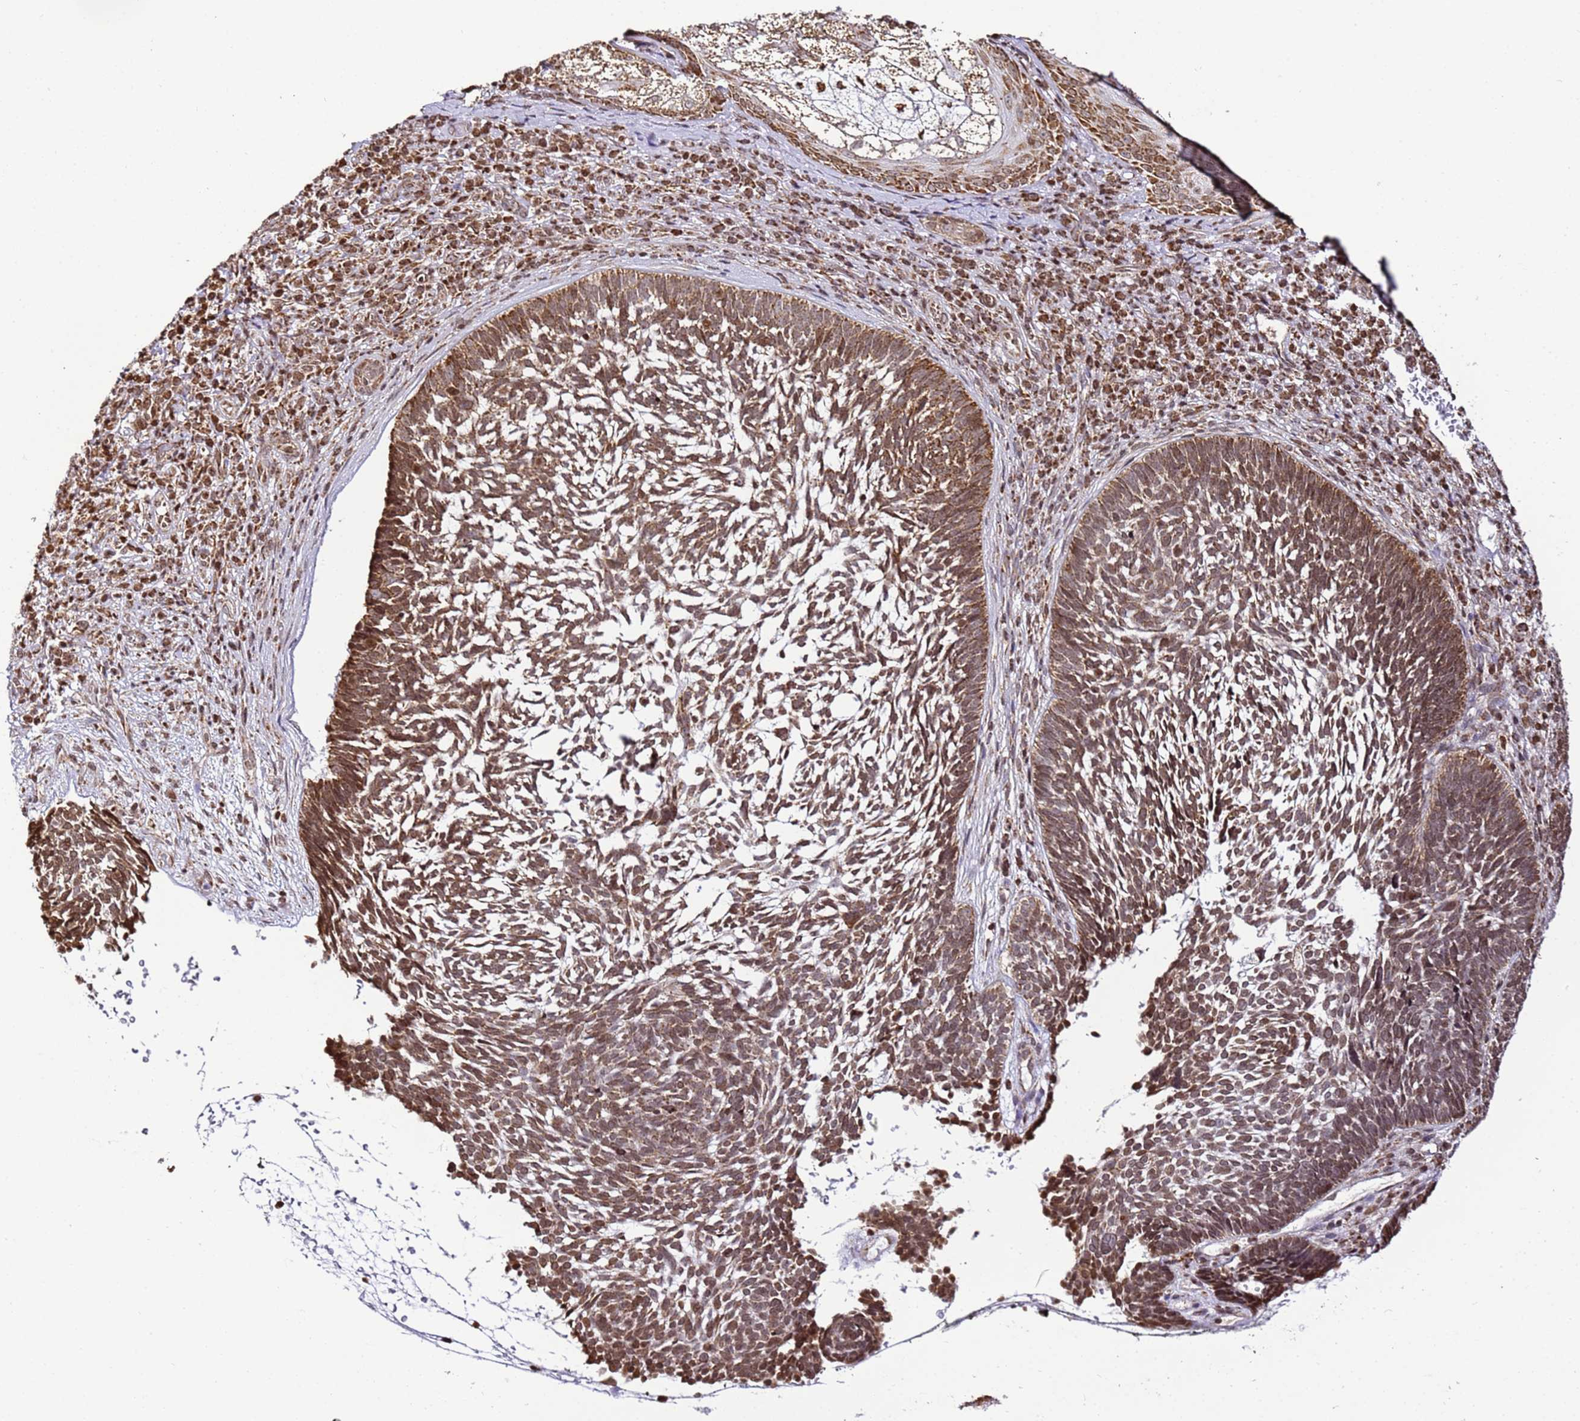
{"staining": {"intensity": "moderate", "quantity": ">75%", "location": "cytoplasmic/membranous,nuclear"}, "tissue": "skin cancer", "cell_type": "Tumor cells", "image_type": "cancer", "snomed": [{"axis": "morphology", "description": "Basal cell carcinoma"}, {"axis": "topography", "description": "Skin"}], "caption": "IHC histopathology image of skin cancer stained for a protein (brown), which reveals medium levels of moderate cytoplasmic/membranous and nuclear staining in about >75% of tumor cells.", "gene": "HSPE1", "patient": {"sex": "male", "age": 88}}